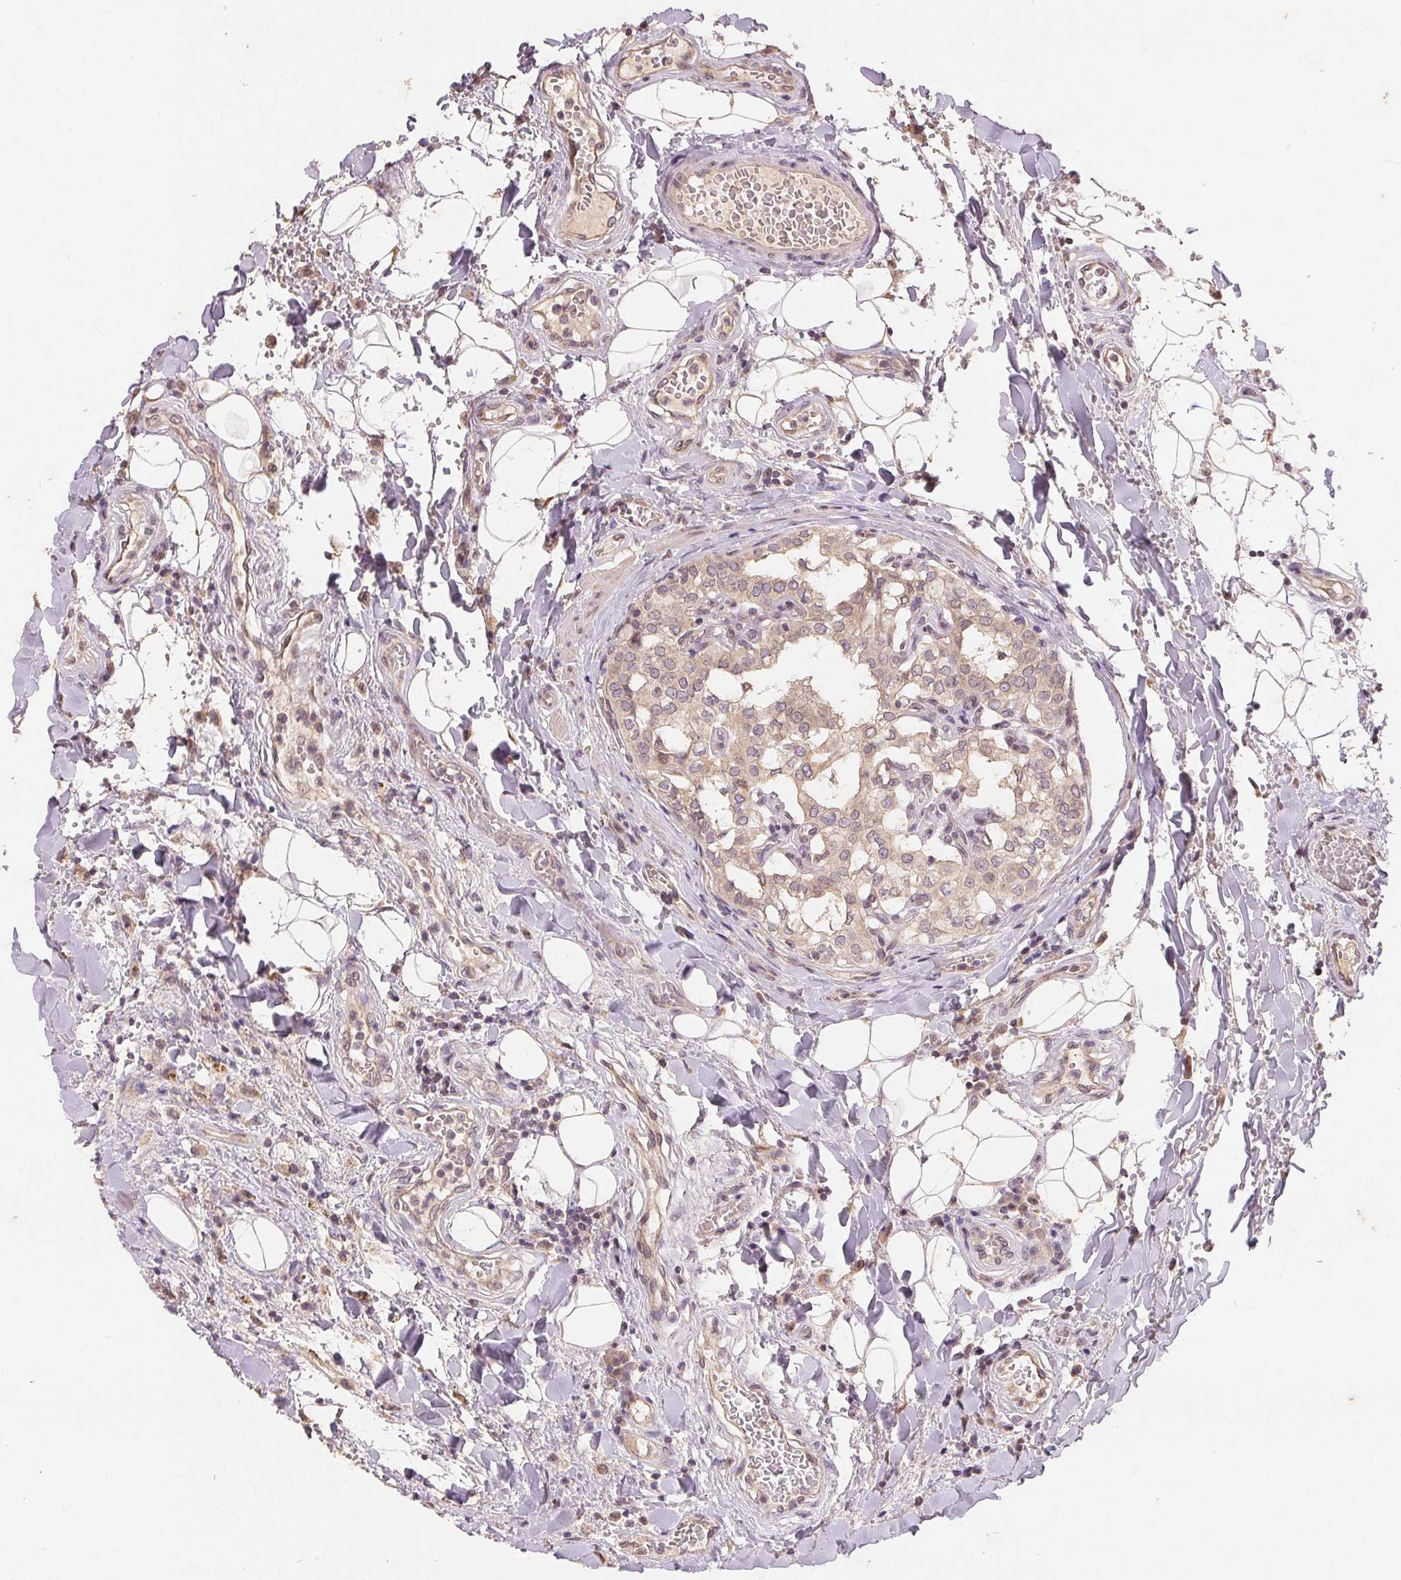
{"staining": {"intensity": "weak", "quantity": "25%-75%", "location": "cytoplasmic/membranous"}, "tissue": "thyroid cancer", "cell_type": "Tumor cells", "image_type": "cancer", "snomed": [{"axis": "morphology", "description": "Papillary adenocarcinoma, NOS"}, {"axis": "topography", "description": "Thyroid gland"}], "caption": "The histopathology image reveals staining of thyroid cancer, revealing weak cytoplasmic/membranous protein expression (brown color) within tumor cells.", "gene": "CDIPT", "patient": {"sex": "male", "age": 20}}